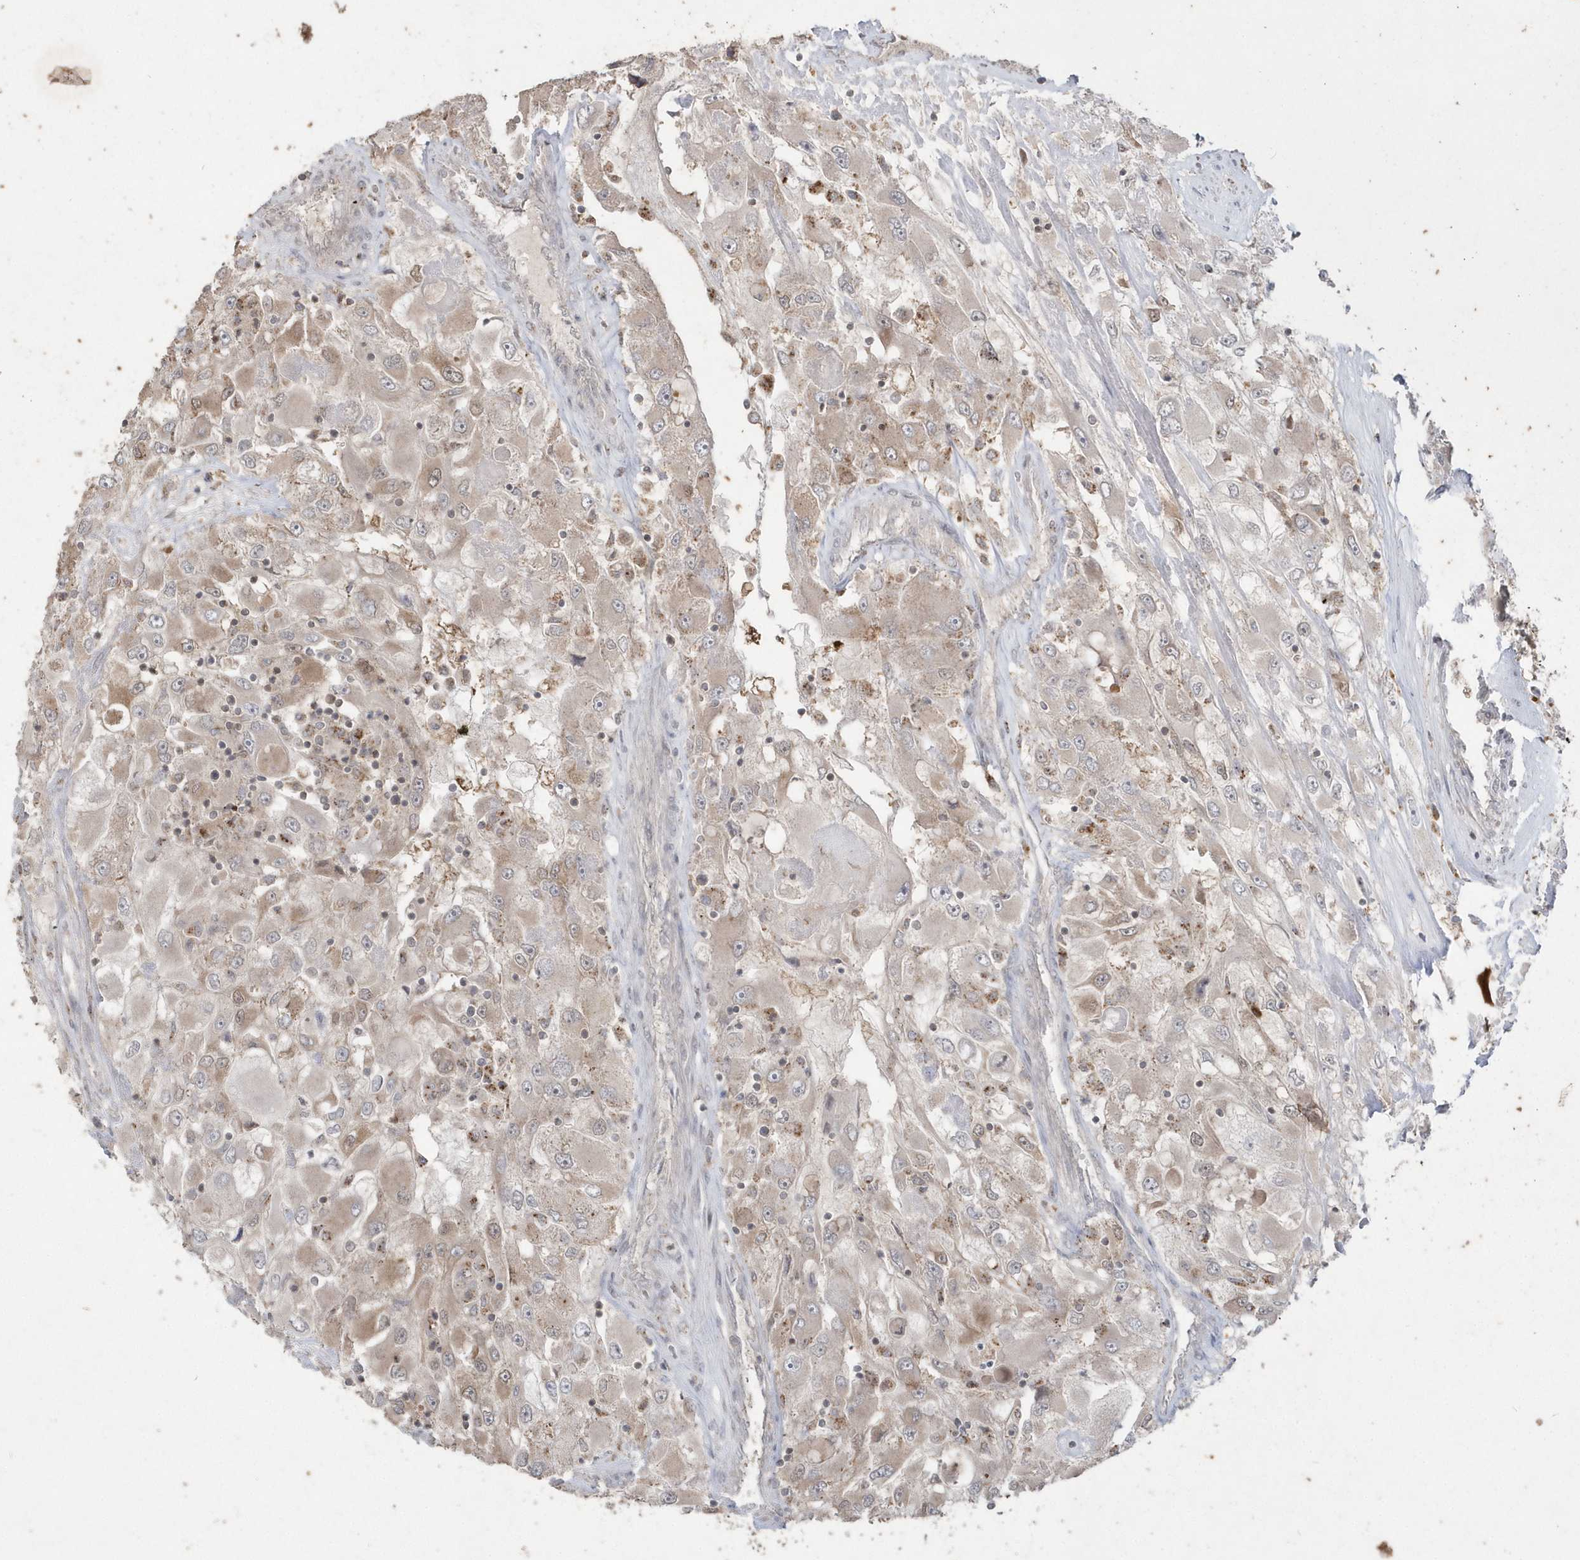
{"staining": {"intensity": "weak", "quantity": ">75%", "location": "cytoplasmic/membranous"}, "tissue": "renal cancer", "cell_type": "Tumor cells", "image_type": "cancer", "snomed": [{"axis": "morphology", "description": "Adenocarcinoma, NOS"}, {"axis": "topography", "description": "Kidney"}], "caption": "Immunohistochemistry (IHC) histopathology image of renal cancer stained for a protein (brown), which demonstrates low levels of weak cytoplasmic/membranous expression in approximately >75% of tumor cells.", "gene": "GEMIN6", "patient": {"sex": "female", "age": 52}}